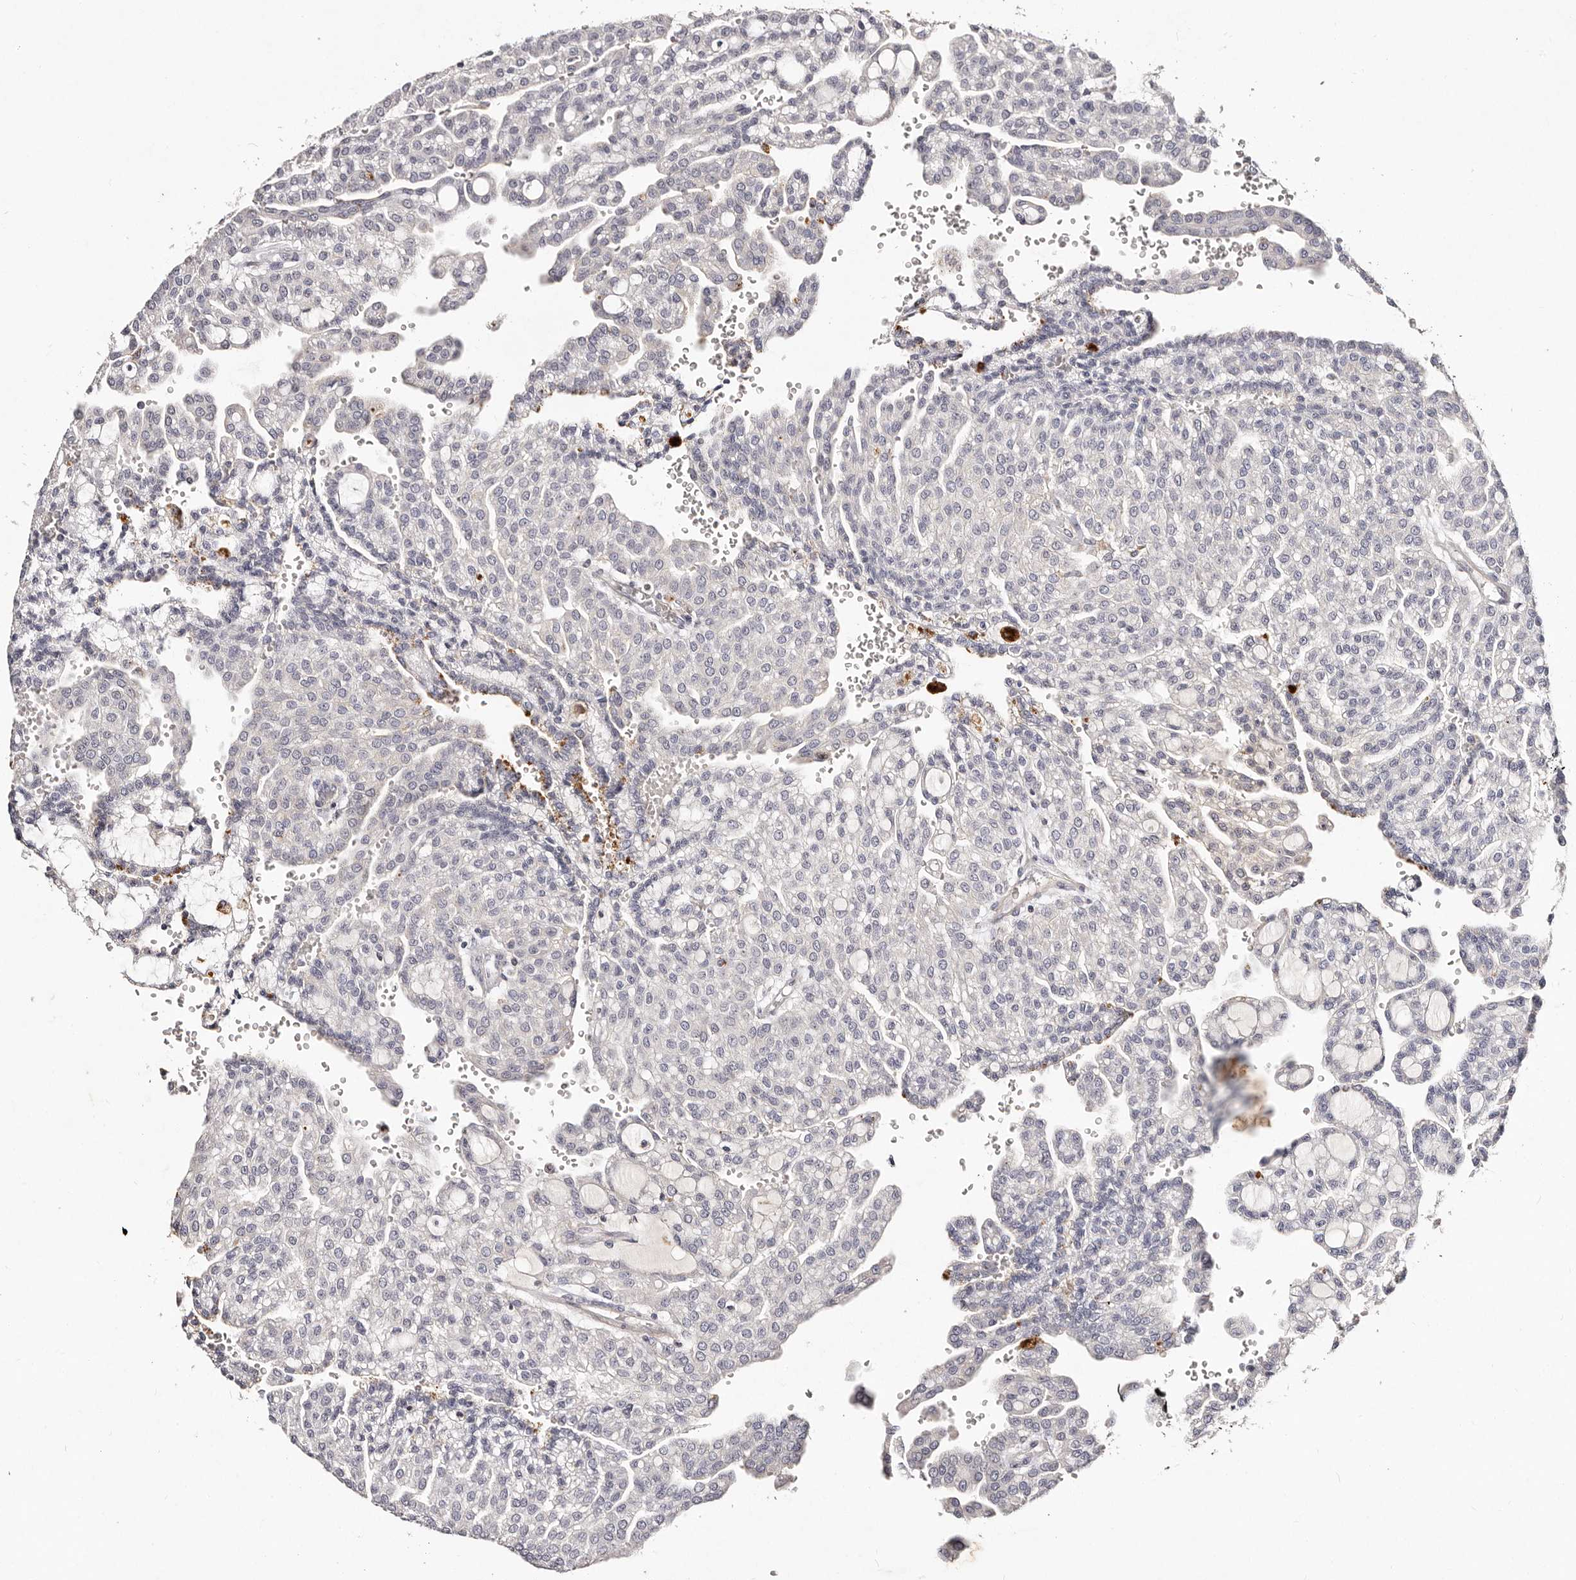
{"staining": {"intensity": "negative", "quantity": "none", "location": "none"}, "tissue": "renal cancer", "cell_type": "Tumor cells", "image_type": "cancer", "snomed": [{"axis": "morphology", "description": "Adenocarcinoma, NOS"}, {"axis": "topography", "description": "Kidney"}], "caption": "This is a photomicrograph of IHC staining of renal cancer, which shows no expression in tumor cells. (Brightfield microscopy of DAB immunohistochemistry at high magnification).", "gene": "MRPS33", "patient": {"sex": "male", "age": 63}}